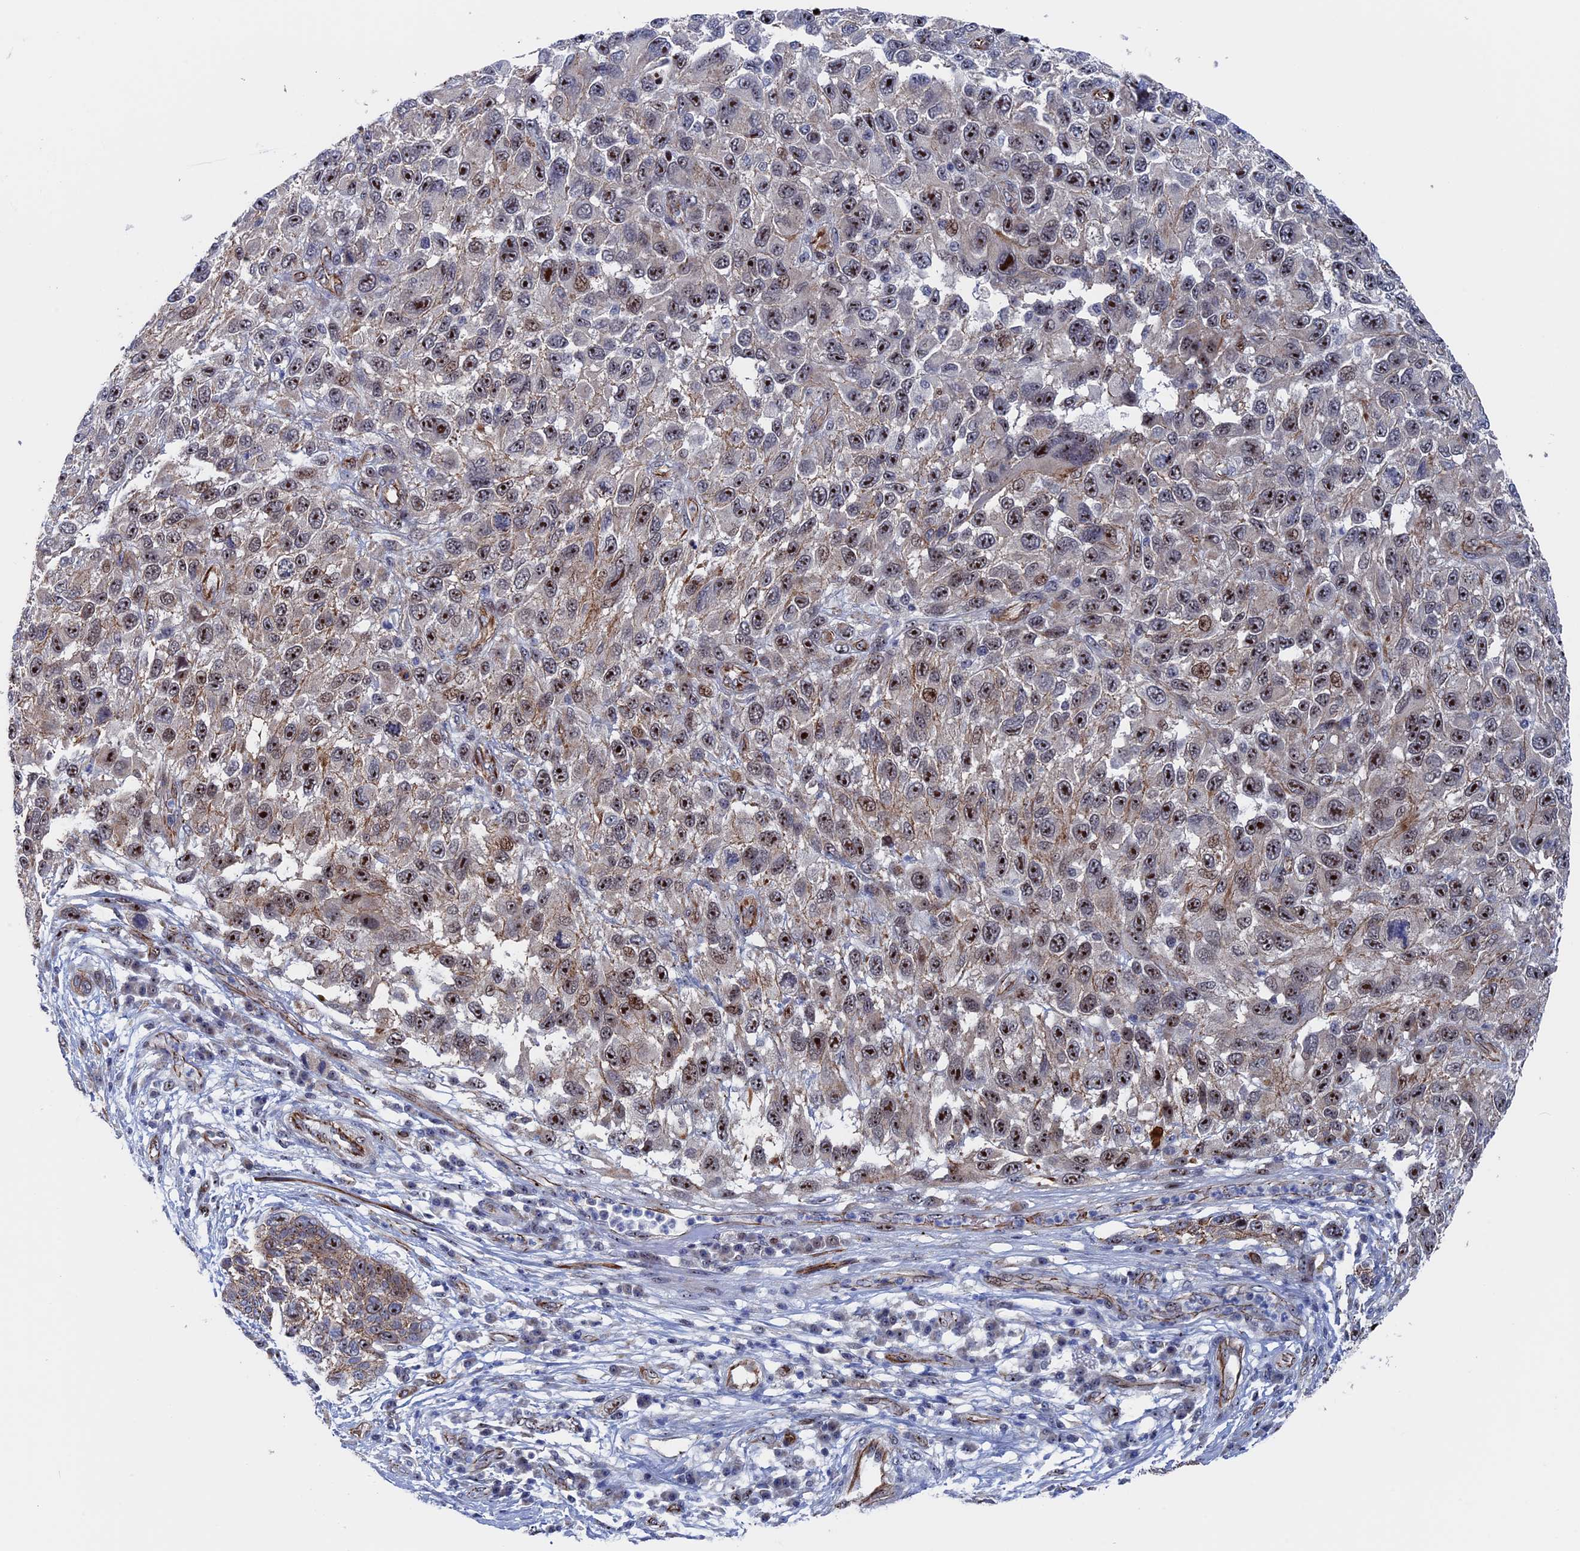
{"staining": {"intensity": "strong", "quantity": "25%-75%", "location": "cytoplasmic/membranous,nuclear"}, "tissue": "melanoma", "cell_type": "Tumor cells", "image_type": "cancer", "snomed": [{"axis": "morphology", "description": "Malignant melanoma, NOS"}, {"axis": "topography", "description": "Skin"}], "caption": "There is high levels of strong cytoplasmic/membranous and nuclear positivity in tumor cells of malignant melanoma, as demonstrated by immunohistochemical staining (brown color).", "gene": "EXOSC9", "patient": {"sex": "female", "age": 96}}